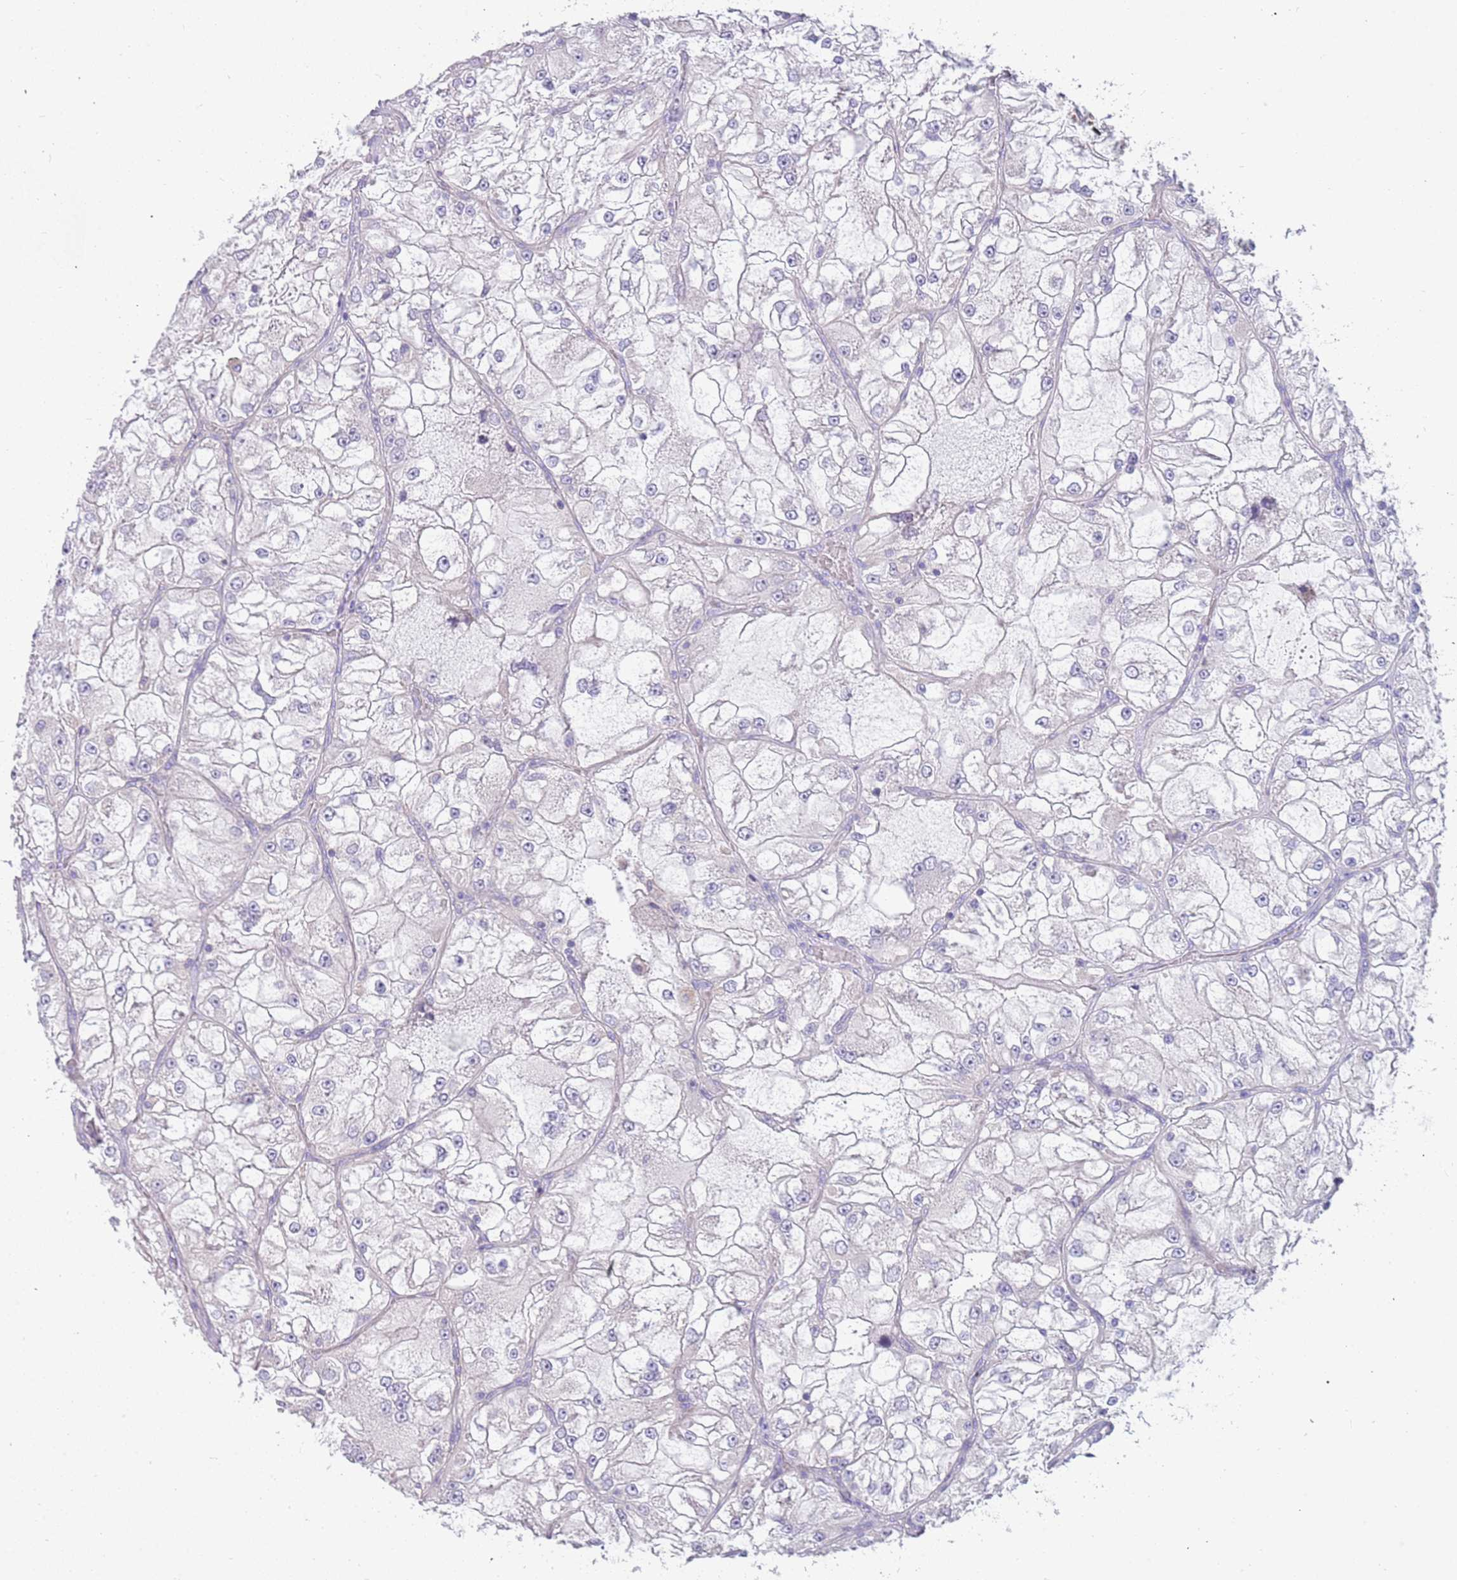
{"staining": {"intensity": "negative", "quantity": "none", "location": "none"}, "tissue": "renal cancer", "cell_type": "Tumor cells", "image_type": "cancer", "snomed": [{"axis": "morphology", "description": "Adenocarcinoma, NOS"}, {"axis": "topography", "description": "Kidney"}], "caption": "Protein analysis of renal cancer reveals no significant staining in tumor cells.", "gene": "RHCG", "patient": {"sex": "female", "age": 72}}